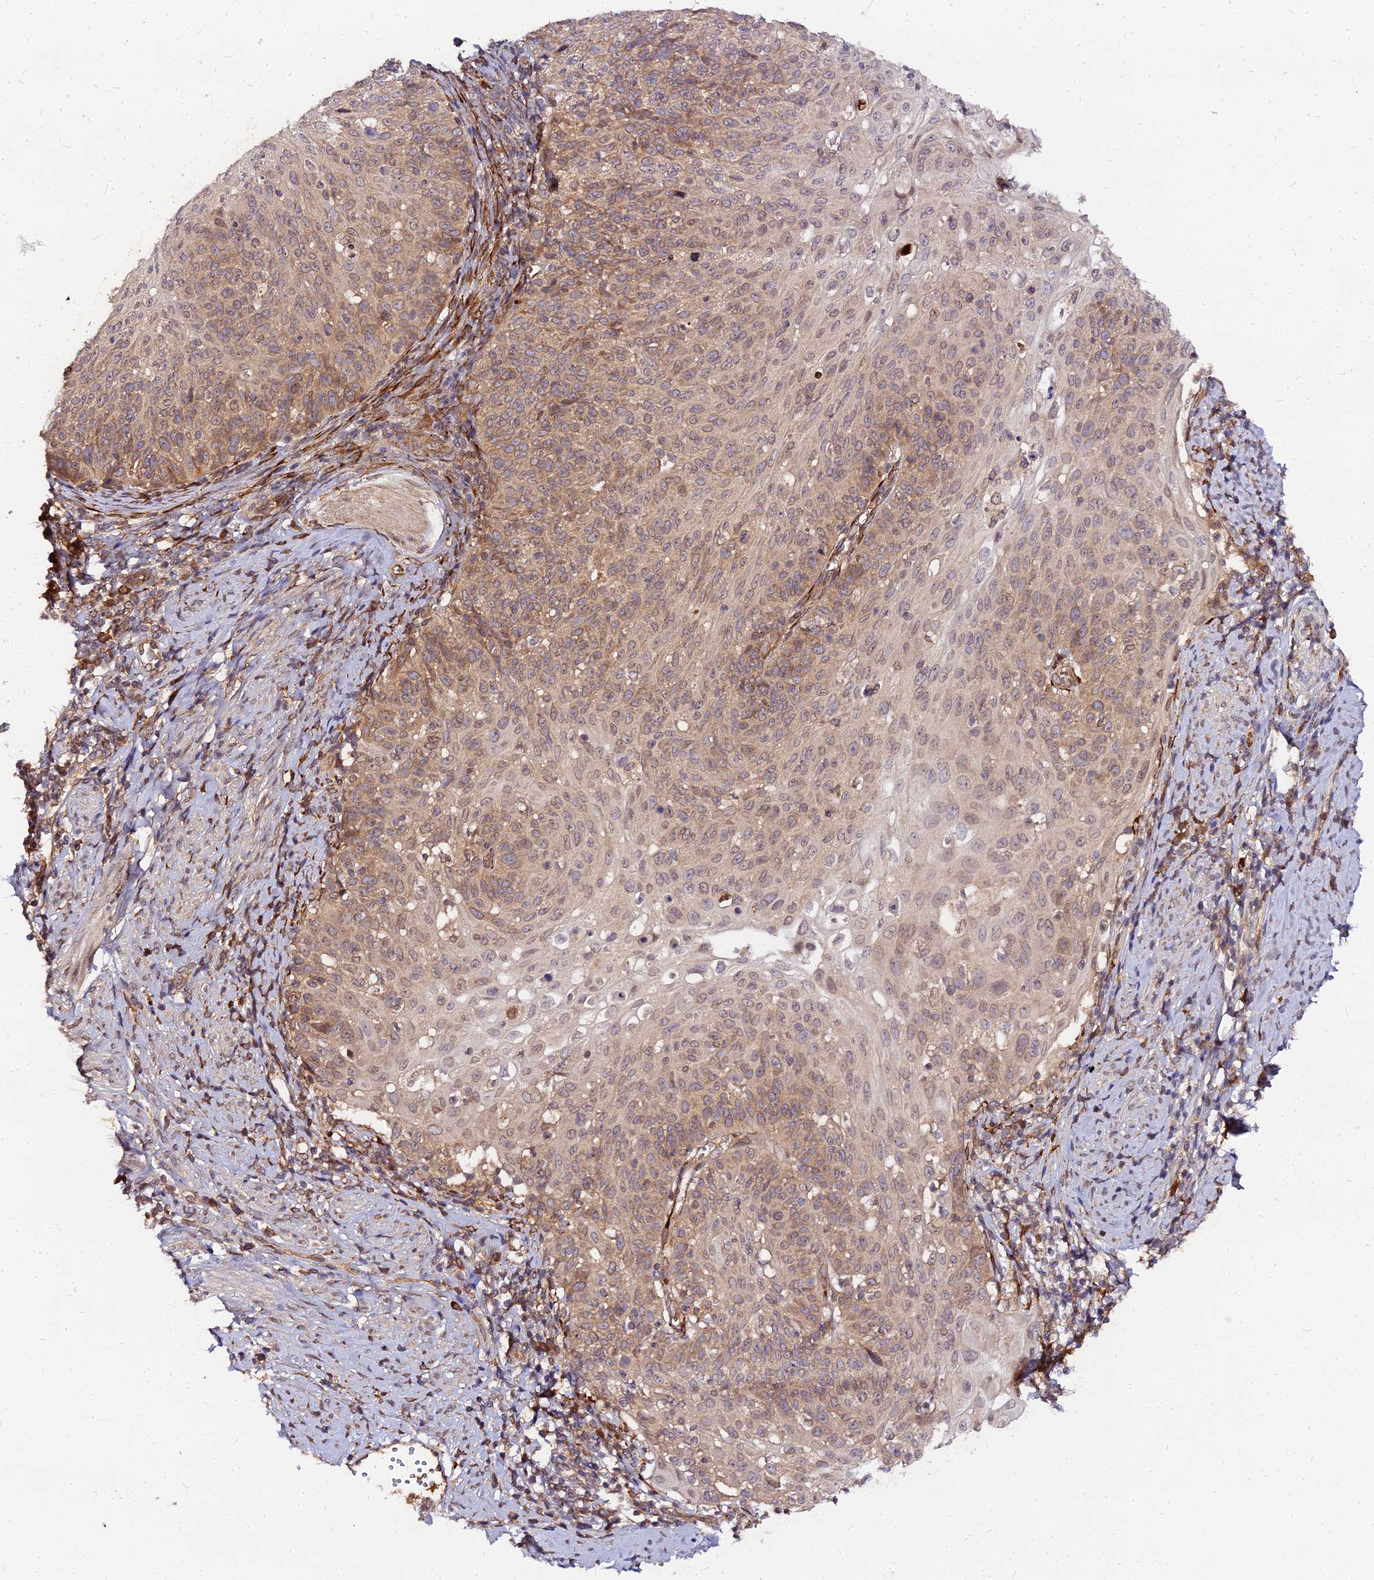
{"staining": {"intensity": "moderate", "quantity": ">75%", "location": "cytoplasmic/membranous"}, "tissue": "cervical cancer", "cell_type": "Tumor cells", "image_type": "cancer", "snomed": [{"axis": "morphology", "description": "Squamous cell carcinoma, NOS"}, {"axis": "topography", "description": "Cervix"}], "caption": "A histopathology image of human cervical squamous cell carcinoma stained for a protein shows moderate cytoplasmic/membranous brown staining in tumor cells.", "gene": "PDE4D", "patient": {"sex": "female", "age": 70}}